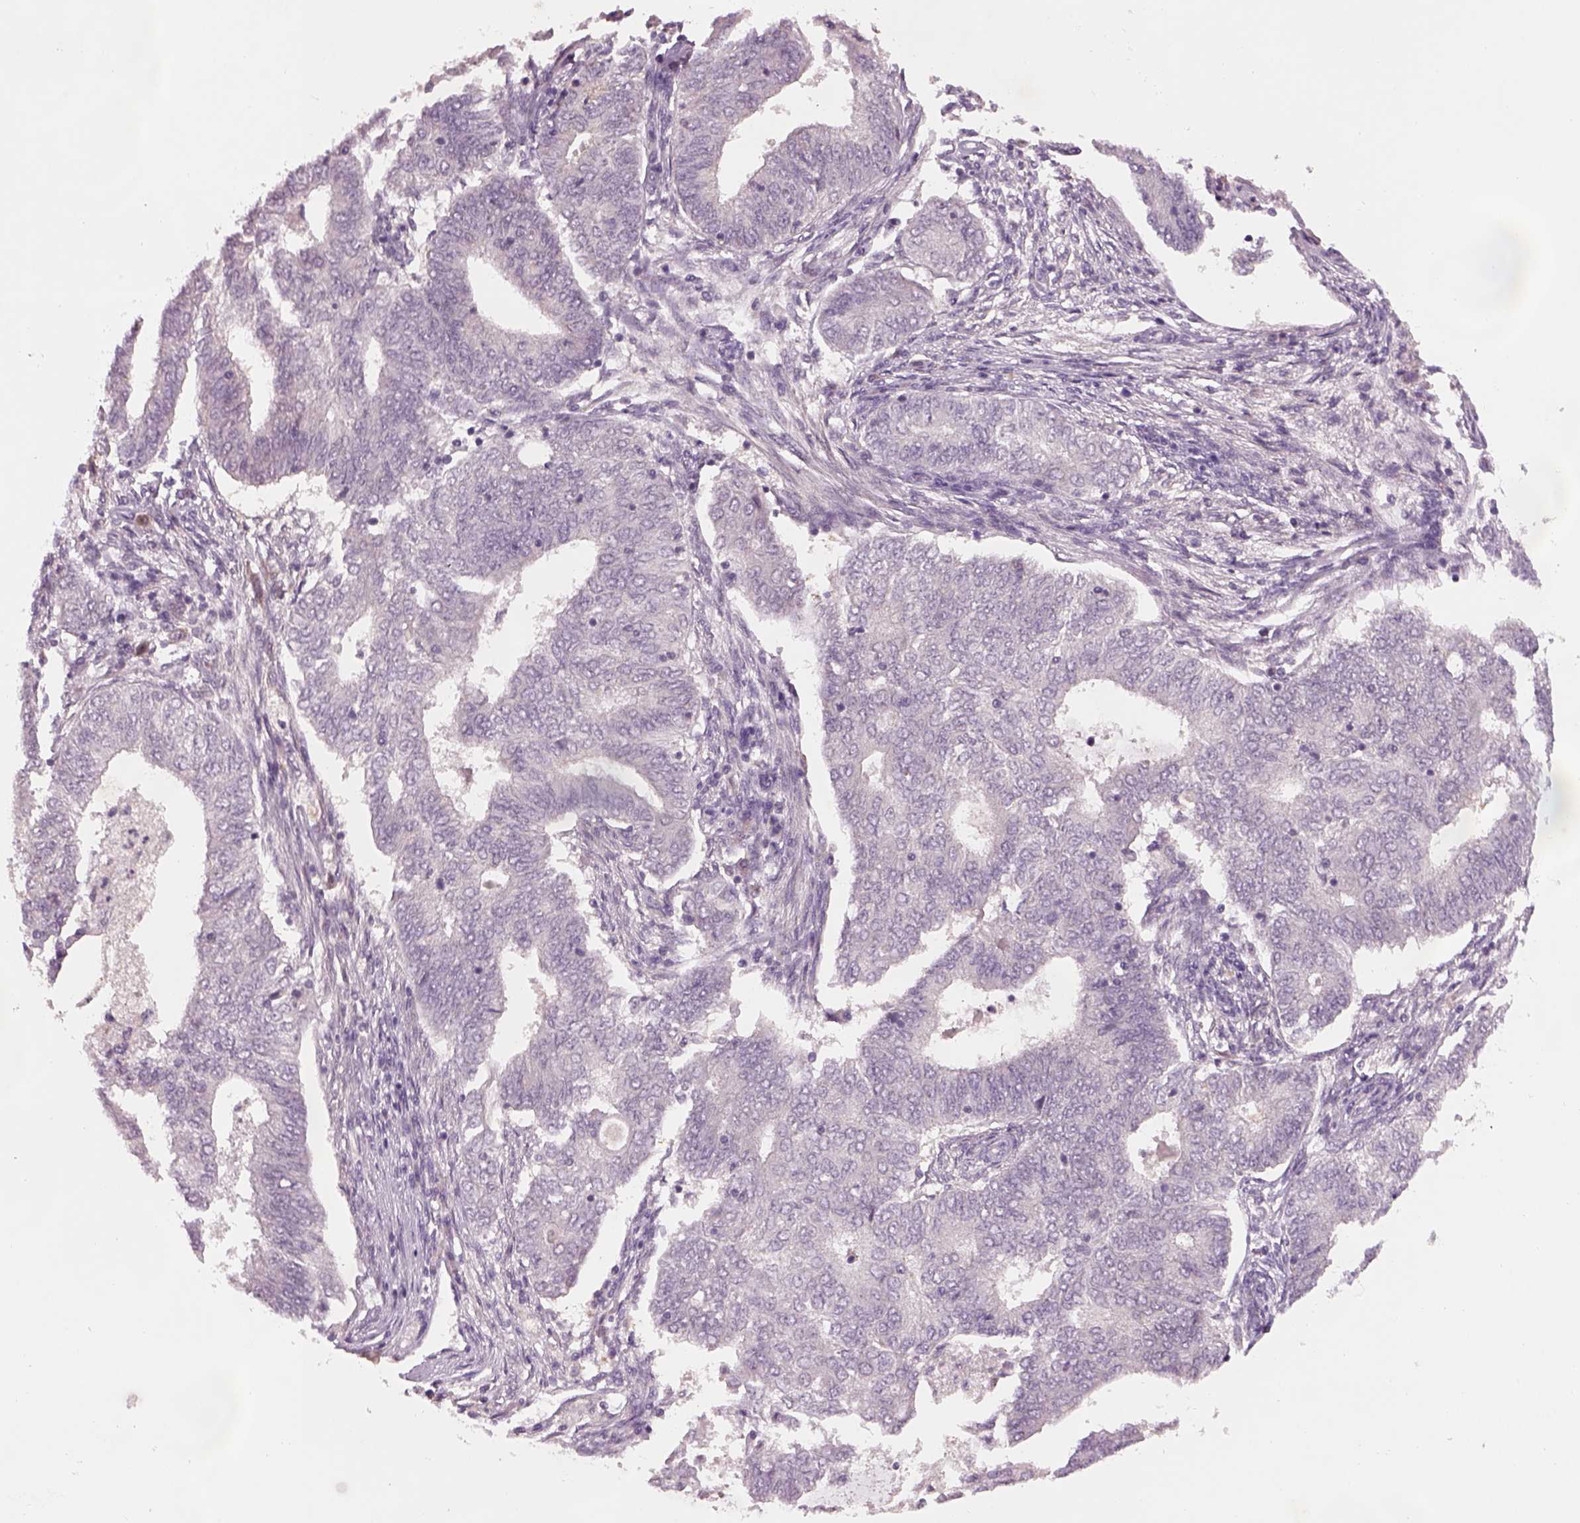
{"staining": {"intensity": "negative", "quantity": "none", "location": "none"}, "tissue": "endometrial cancer", "cell_type": "Tumor cells", "image_type": "cancer", "snomed": [{"axis": "morphology", "description": "Adenocarcinoma, NOS"}, {"axis": "topography", "description": "Endometrium"}], "caption": "Endometrial cancer (adenocarcinoma) was stained to show a protein in brown. There is no significant expression in tumor cells. The staining was performed using DAB to visualize the protein expression in brown, while the nuclei were stained in blue with hematoxylin (Magnification: 20x).", "gene": "GDNF", "patient": {"sex": "female", "age": 62}}